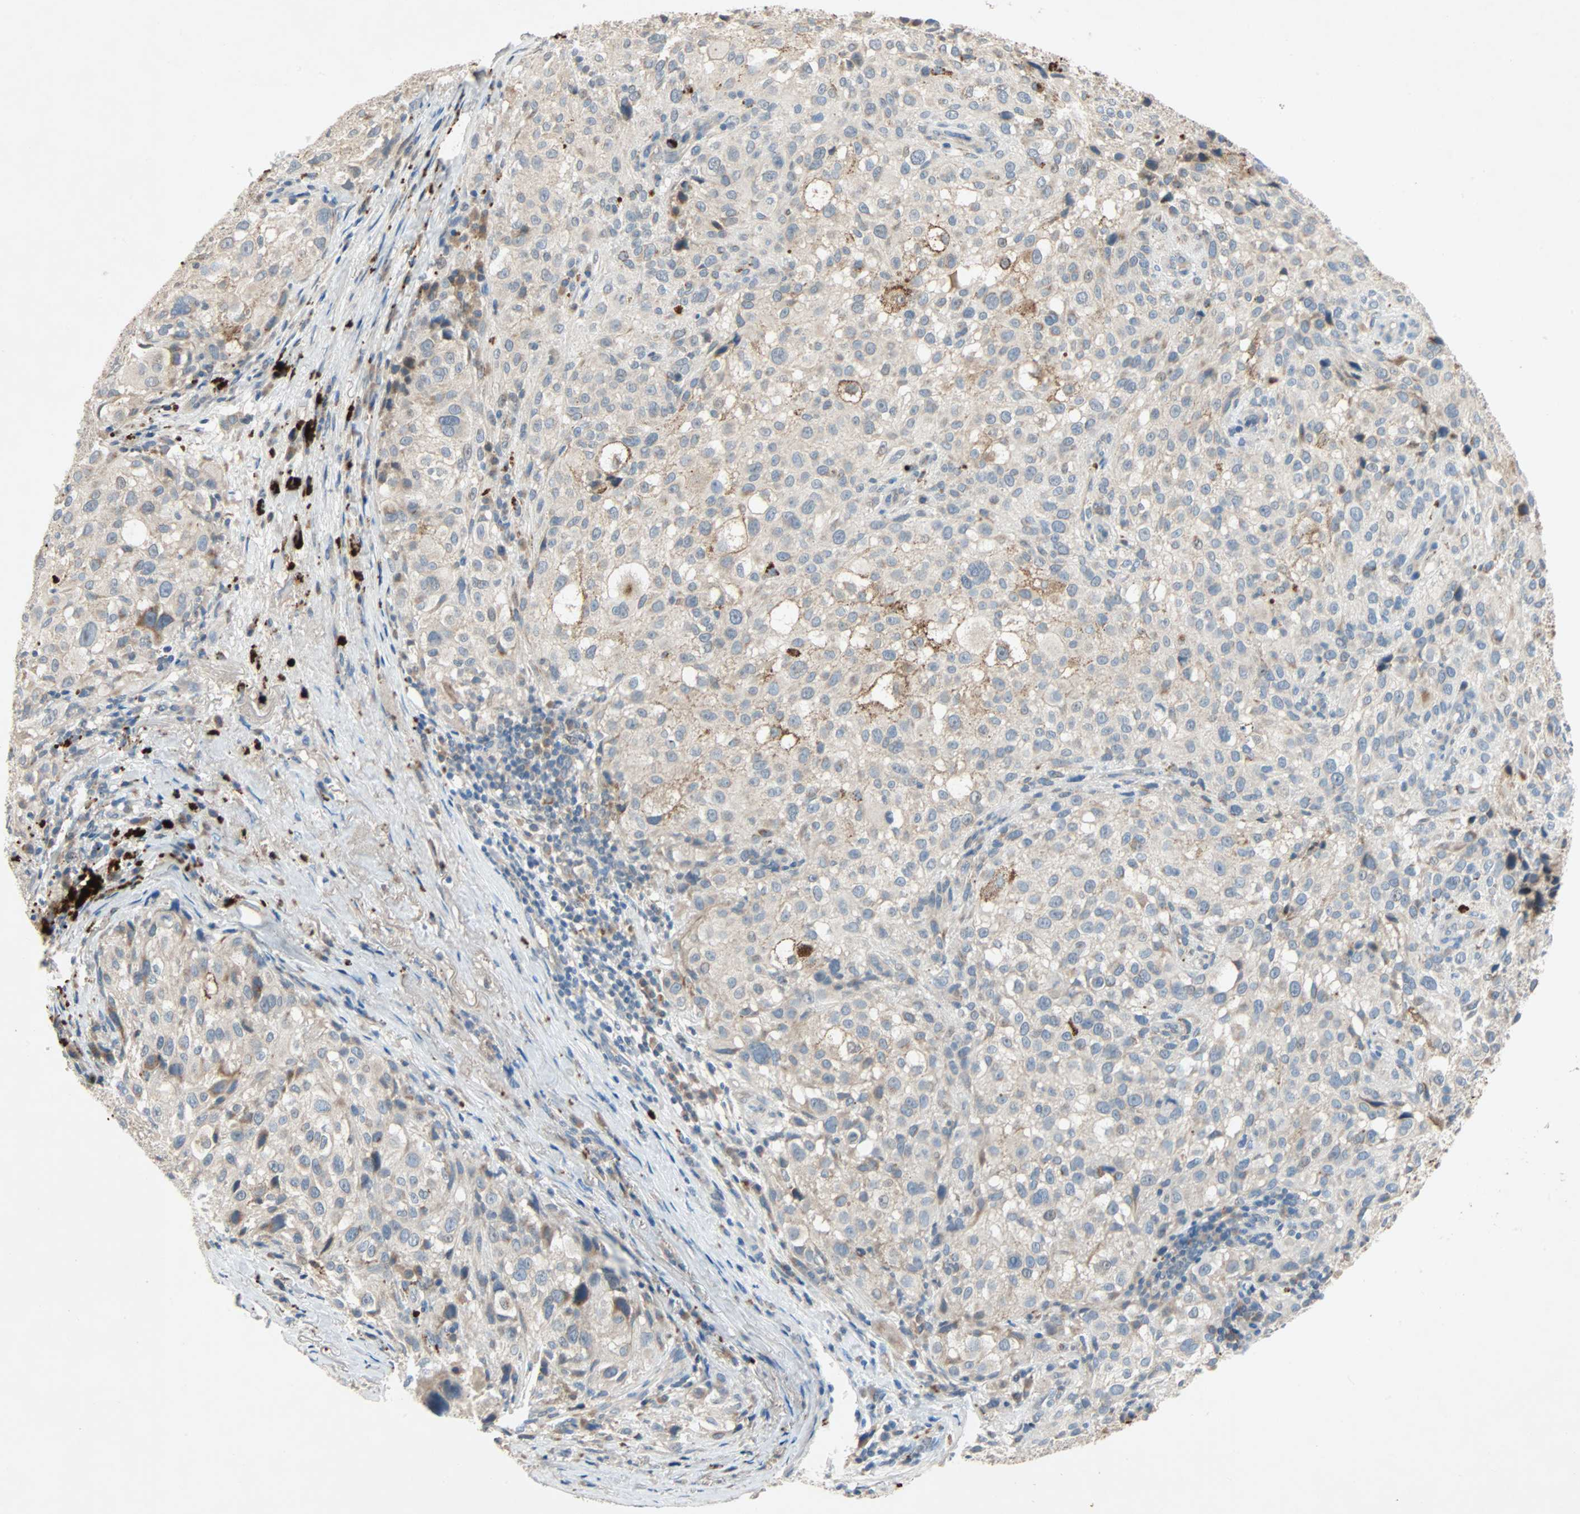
{"staining": {"intensity": "moderate", "quantity": "25%-75%", "location": "cytoplasmic/membranous"}, "tissue": "melanoma", "cell_type": "Tumor cells", "image_type": "cancer", "snomed": [{"axis": "morphology", "description": "Necrosis, NOS"}, {"axis": "morphology", "description": "Malignant melanoma, NOS"}, {"axis": "topography", "description": "Skin"}], "caption": "There is medium levels of moderate cytoplasmic/membranous staining in tumor cells of malignant melanoma, as demonstrated by immunohistochemical staining (brown color).", "gene": "XYLT1", "patient": {"sex": "female", "age": 87}}